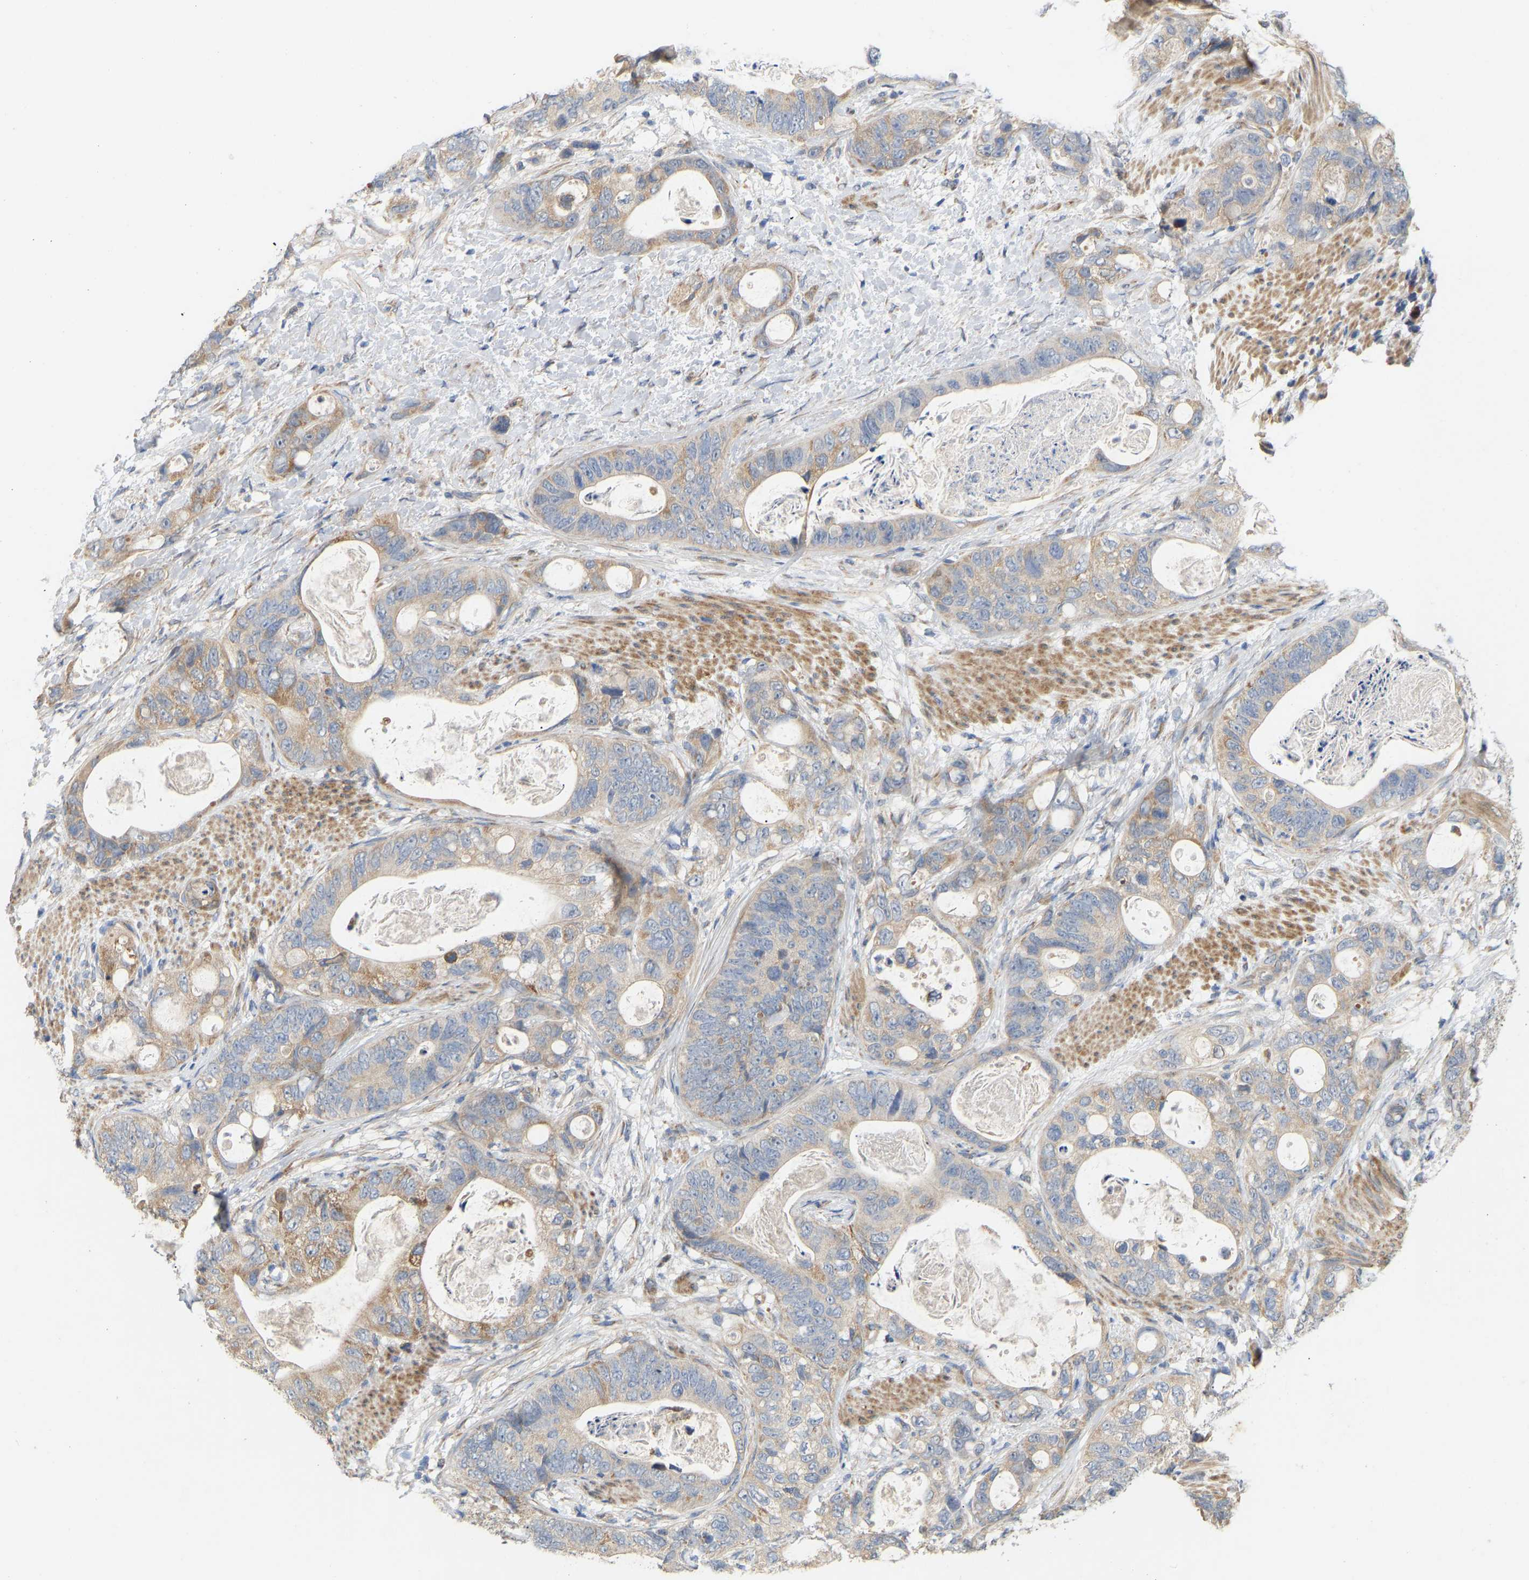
{"staining": {"intensity": "weak", "quantity": "<25%", "location": "cytoplasmic/membranous"}, "tissue": "stomach cancer", "cell_type": "Tumor cells", "image_type": "cancer", "snomed": [{"axis": "morphology", "description": "Normal tissue, NOS"}, {"axis": "morphology", "description": "Adenocarcinoma, NOS"}, {"axis": "topography", "description": "Stomach"}], "caption": "The image demonstrates no significant expression in tumor cells of adenocarcinoma (stomach).", "gene": "HACD2", "patient": {"sex": "female", "age": 89}}